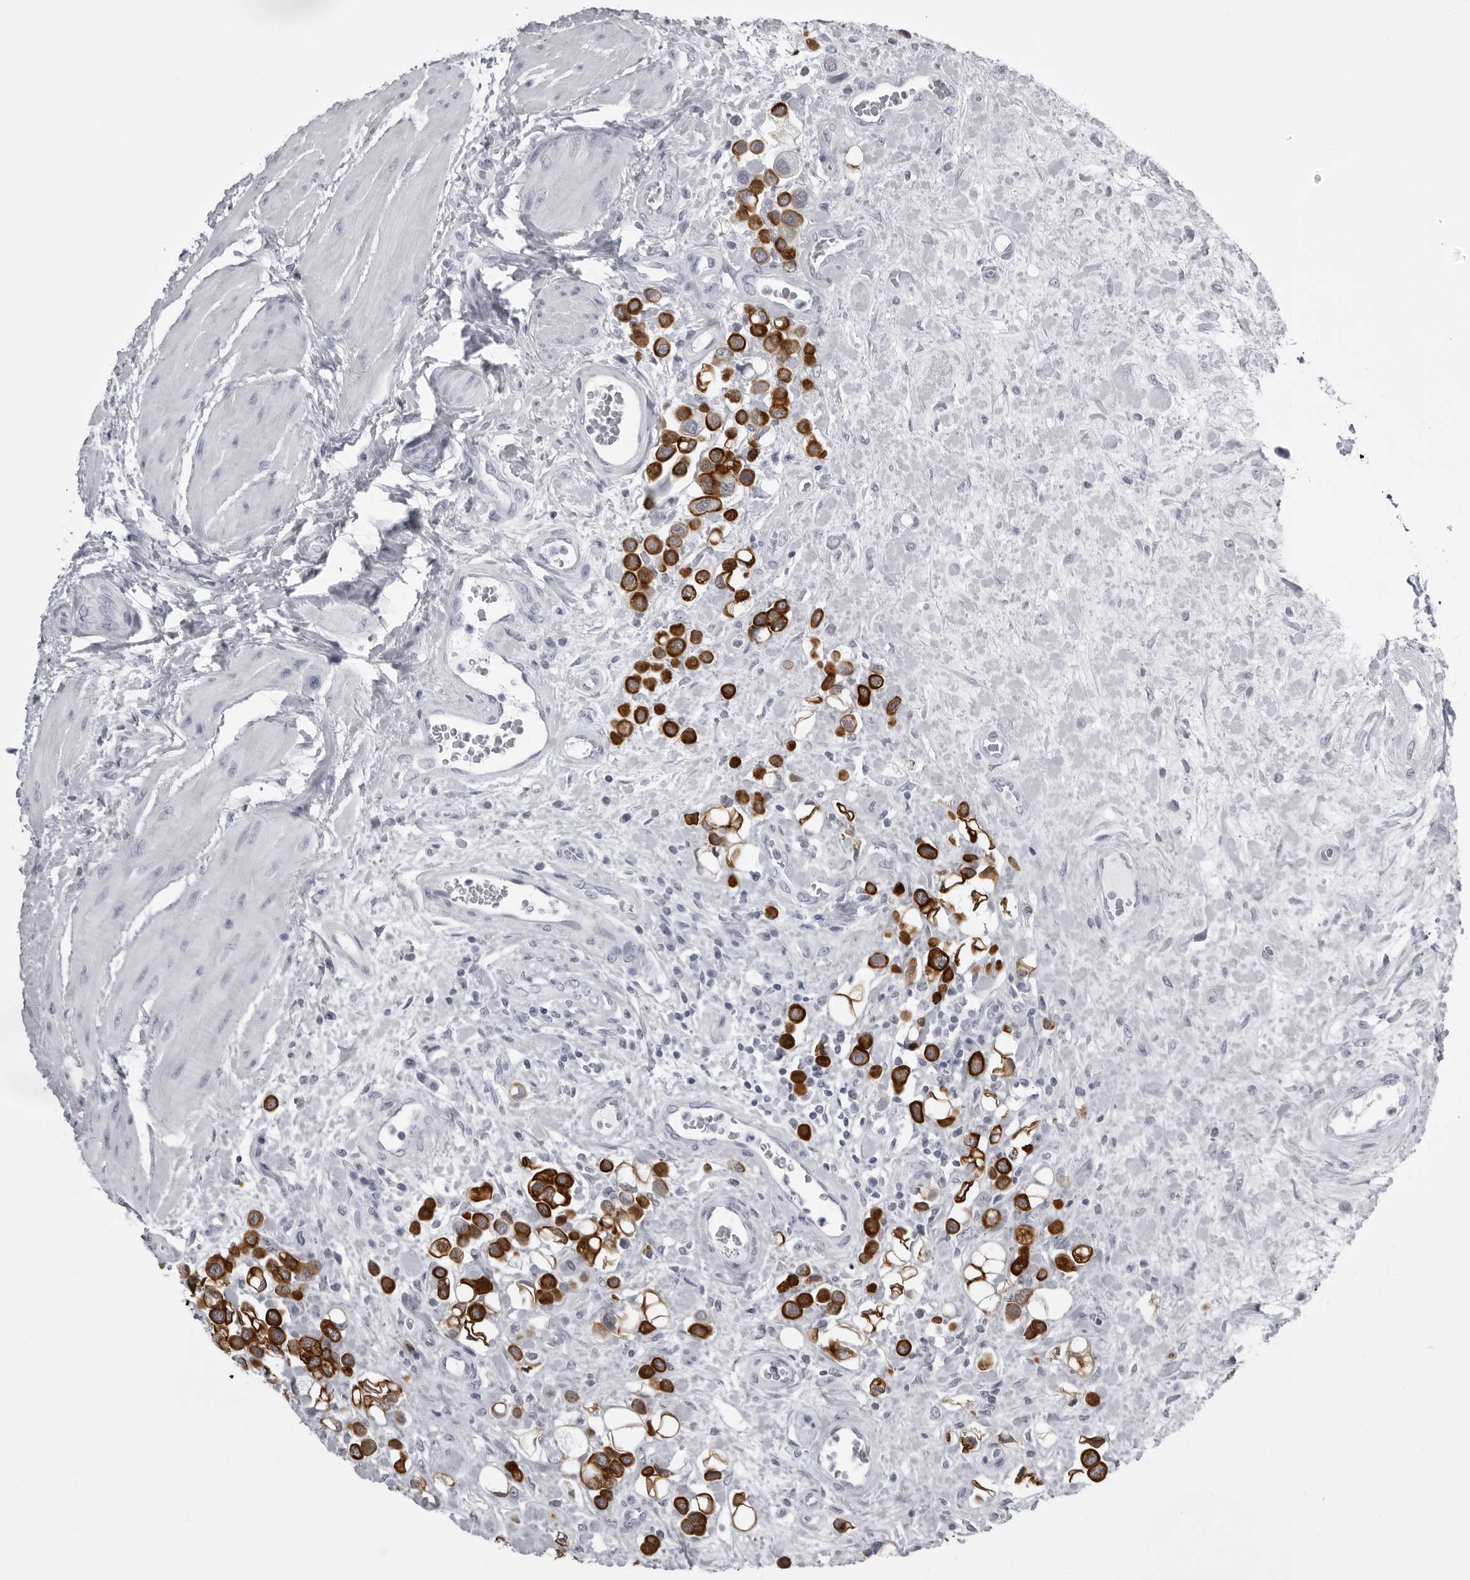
{"staining": {"intensity": "strong", "quantity": ">75%", "location": "cytoplasmic/membranous"}, "tissue": "urothelial cancer", "cell_type": "Tumor cells", "image_type": "cancer", "snomed": [{"axis": "morphology", "description": "Urothelial carcinoma, High grade"}, {"axis": "topography", "description": "Urinary bladder"}], "caption": "Immunohistochemical staining of high-grade urothelial carcinoma demonstrates high levels of strong cytoplasmic/membranous staining in about >75% of tumor cells.", "gene": "UROD", "patient": {"sex": "male", "age": 50}}